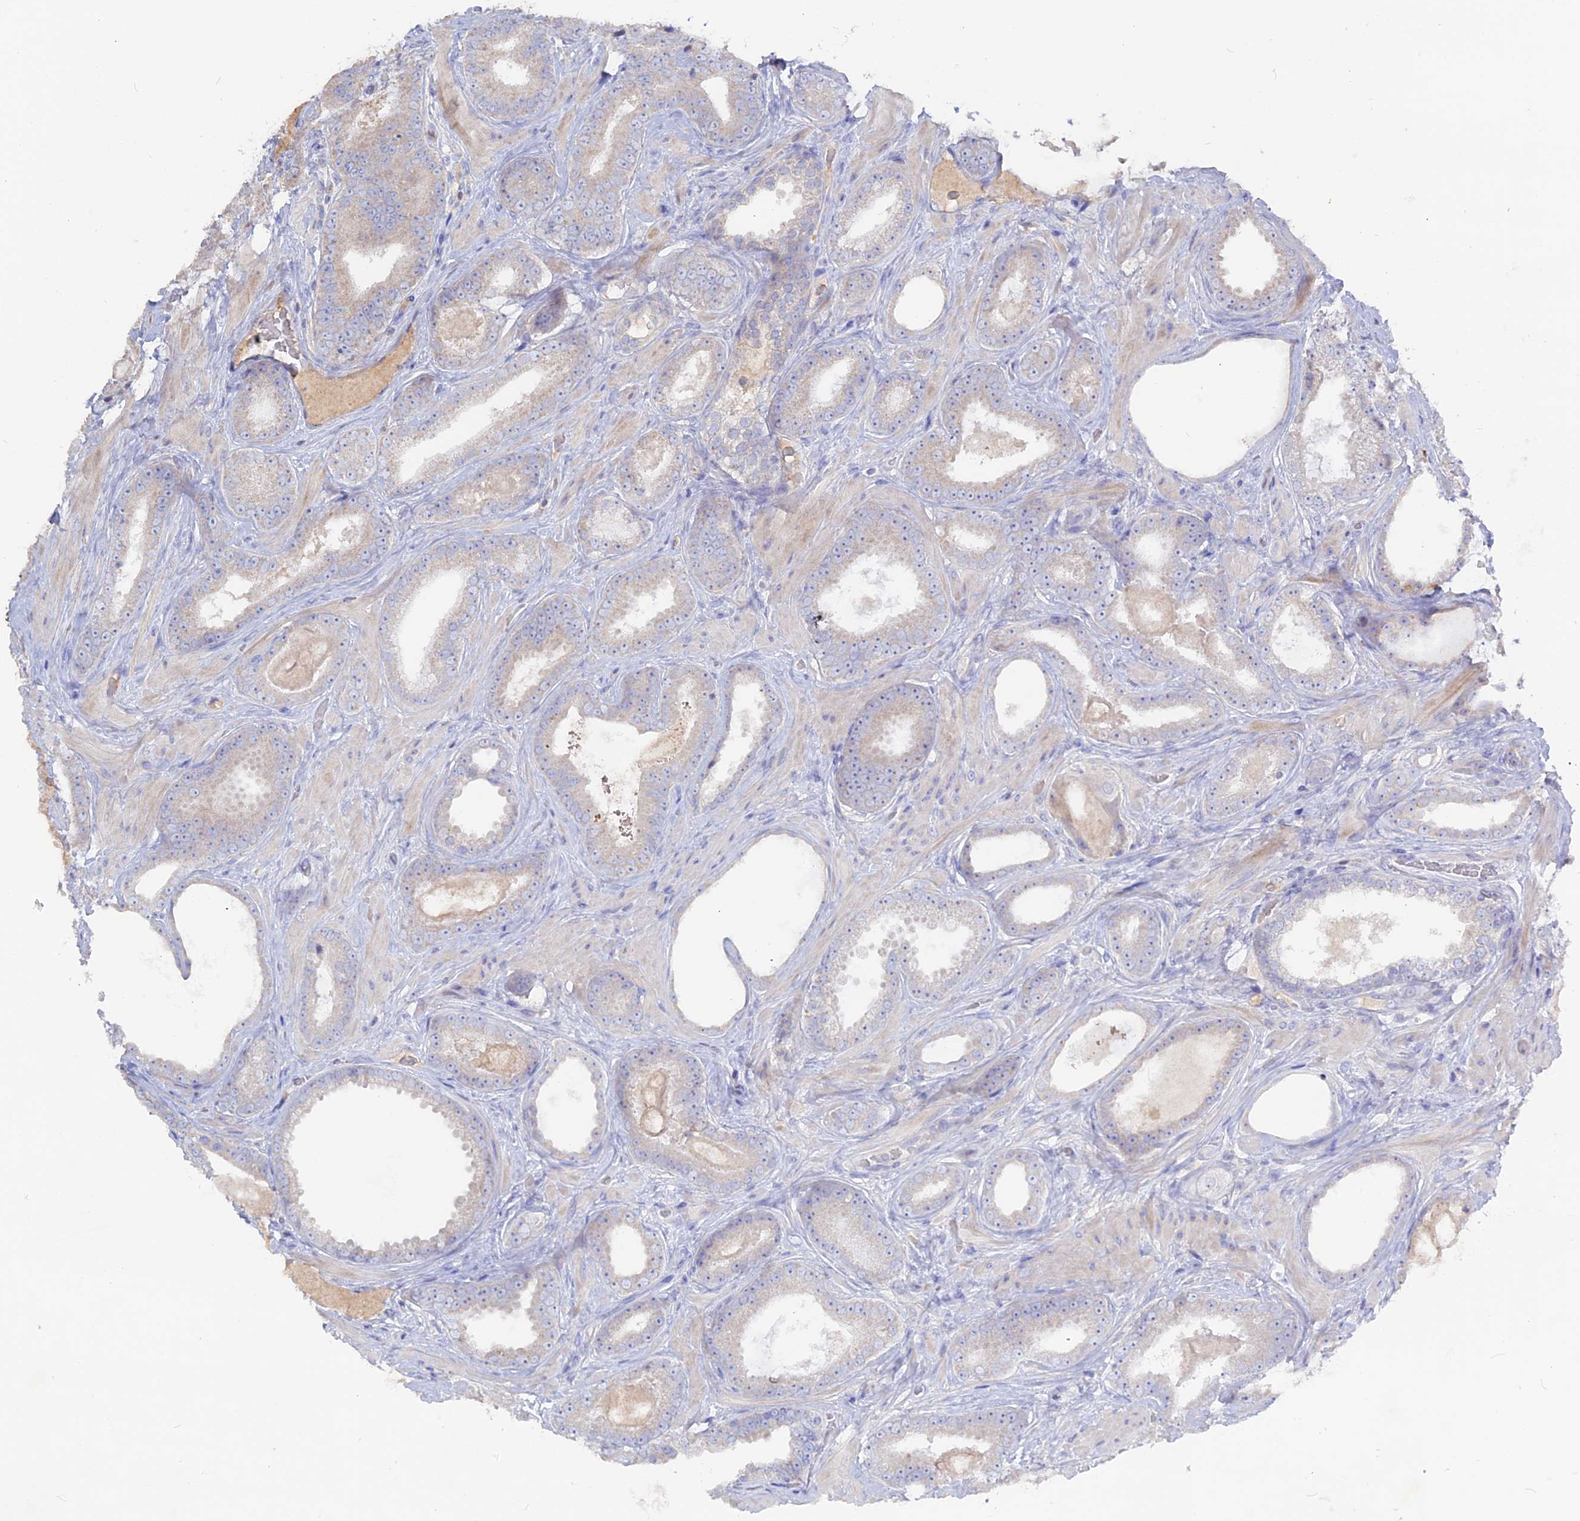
{"staining": {"intensity": "negative", "quantity": "none", "location": "none"}, "tissue": "prostate cancer", "cell_type": "Tumor cells", "image_type": "cancer", "snomed": [{"axis": "morphology", "description": "Adenocarcinoma, Low grade"}, {"axis": "topography", "description": "Prostate"}], "caption": "Prostate cancer was stained to show a protein in brown. There is no significant expression in tumor cells.", "gene": "ADGRA1", "patient": {"sex": "male", "age": 57}}